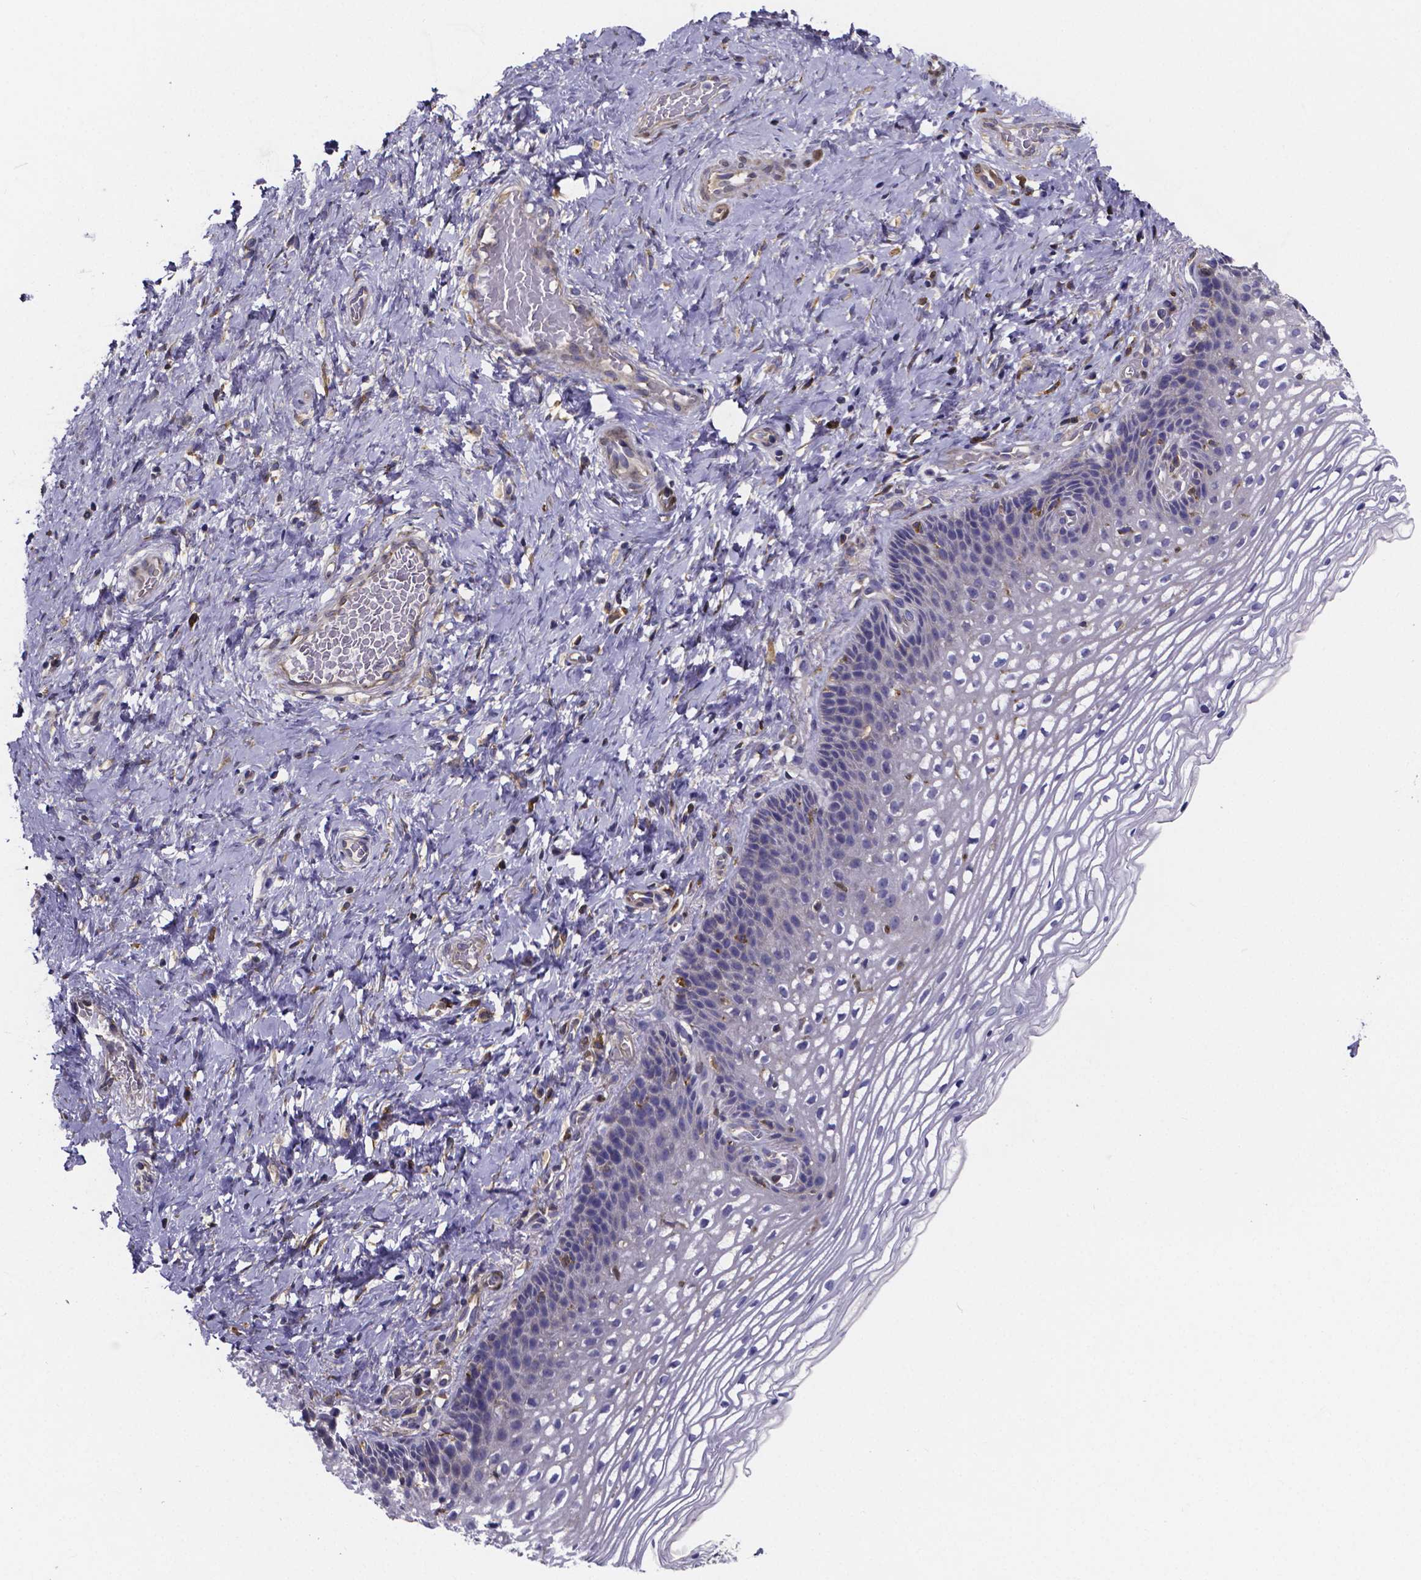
{"staining": {"intensity": "negative", "quantity": "none", "location": "none"}, "tissue": "cervix", "cell_type": "Glandular cells", "image_type": "normal", "snomed": [{"axis": "morphology", "description": "Normal tissue, NOS"}, {"axis": "topography", "description": "Cervix"}], "caption": "IHC image of normal human cervix stained for a protein (brown), which demonstrates no staining in glandular cells.", "gene": "SFRP4", "patient": {"sex": "female", "age": 34}}